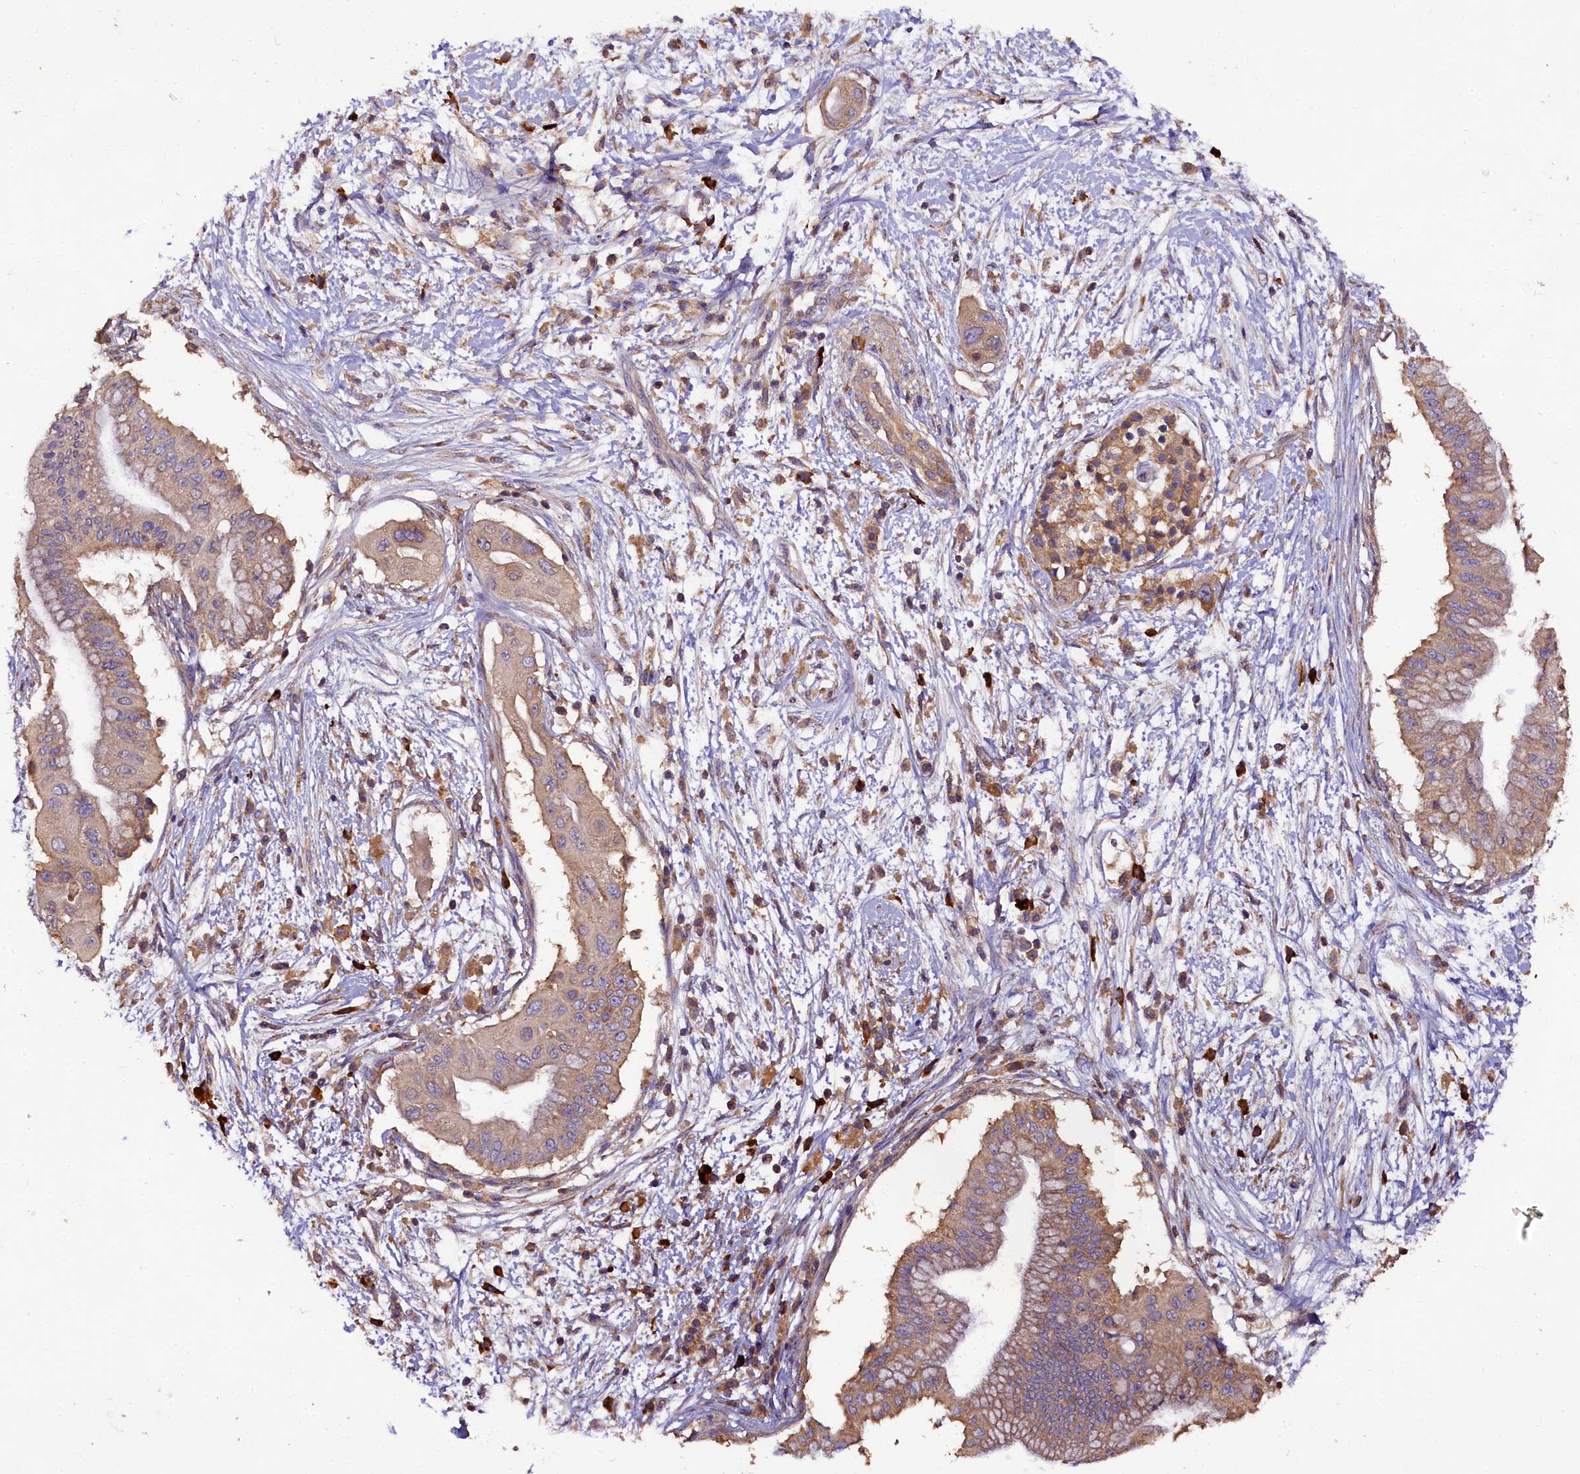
{"staining": {"intensity": "moderate", "quantity": ">75%", "location": "cytoplasmic/membranous"}, "tissue": "pancreatic cancer", "cell_type": "Tumor cells", "image_type": "cancer", "snomed": [{"axis": "morphology", "description": "Adenocarcinoma, NOS"}, {"axis": "topography", "description": "Pancreas"}], "caption": "A high-resolution histopathology image shows IHC staining of pancreatic cancer, which exhibits moderate cytoplasmic/membranous expression in about >75% of tumor cells.", "gene": "ENKD1", "patient": {"sex": "male", "age": 68}}